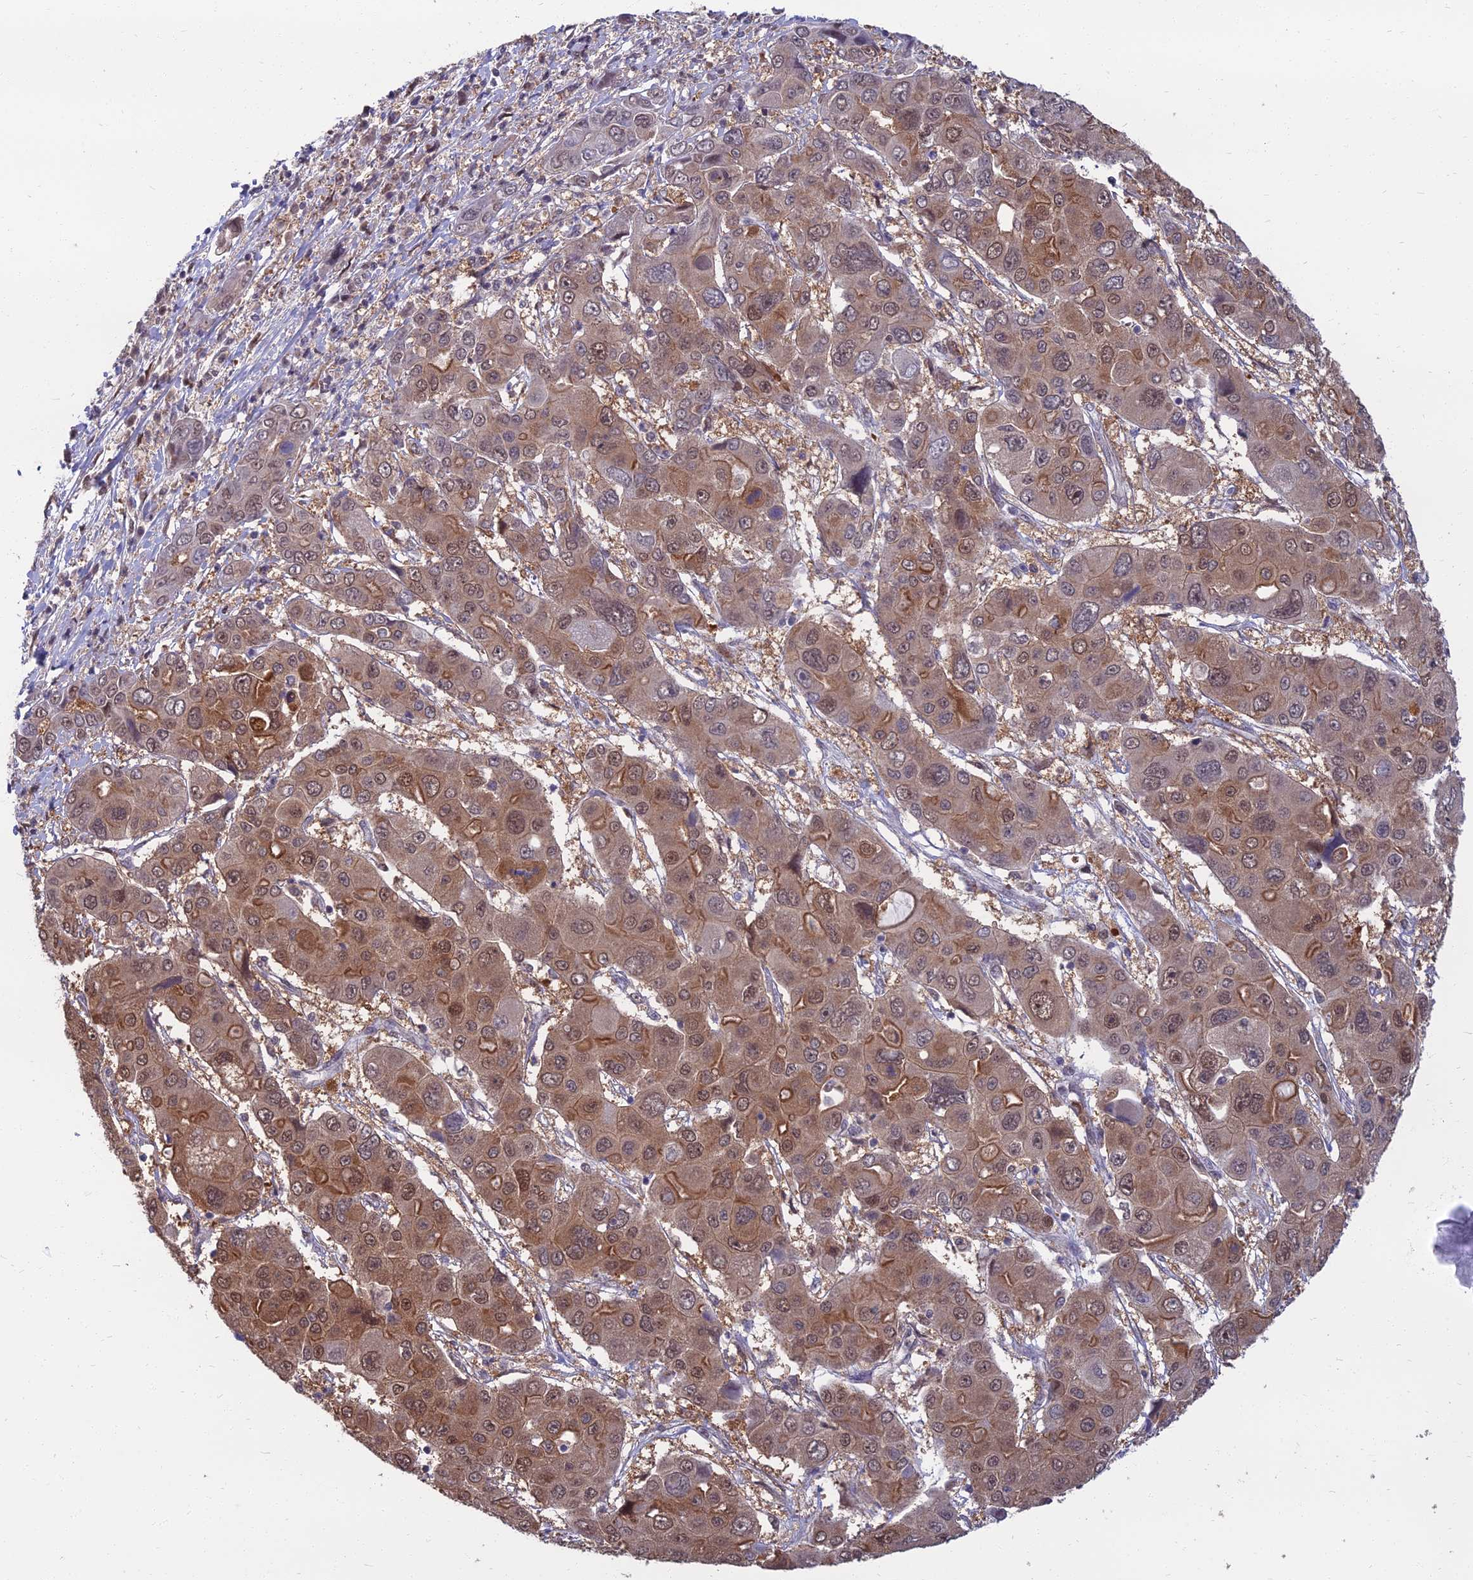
{"staining": {"intensity": "moderate", "quantity": ">75%", "location": "cytoplasmic/membranous,nuclear"}, "tissue": "liver cancer", "cell_type": "Tumor cells", "image_type": "cancer", "snomed": [{"axis": "morphology", "description": "Cholangiocarcinoma"}, {"axis": "topography", "description": "Liver"}], "caption": "A photomicrograph of cholangiocarcinoma (liver) stained for a protein displays moderate cytoplasmic/membranous and nuclear brown staining in tumor cells. Immunohistochemistry stains the protein in brown and the nuclei are stained blue.", "gene": "NR4A3", "patient": {"sex": "male", "age": 67}}